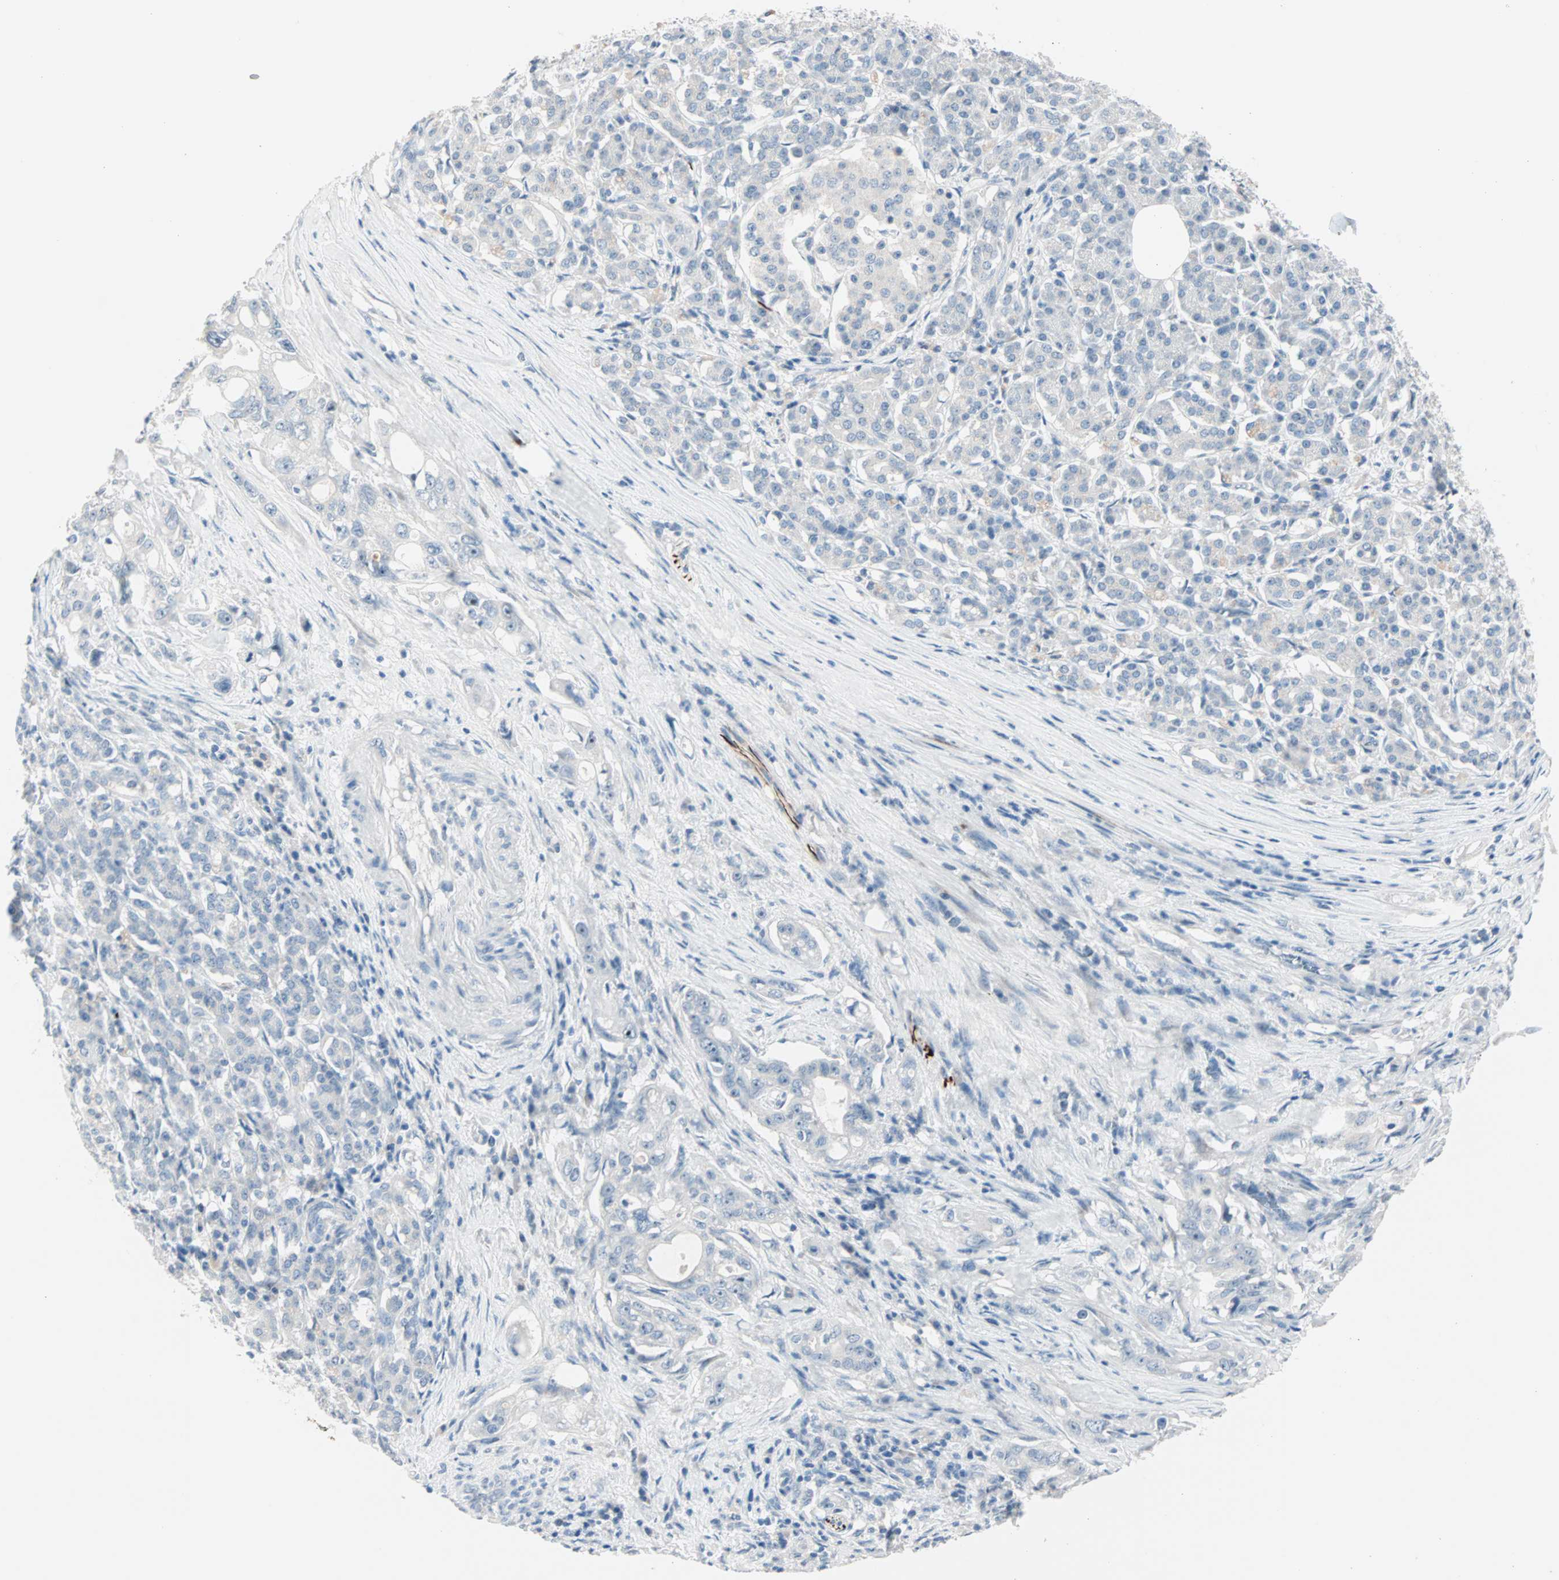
{"staining": {"intensity": "negative", "quantity": "none", "location": "none"}, "tissue": "pancreatic cancer", "cell_type": "Tumor cells", "image_type": "cancer", "snomed": [{"axis": "morphology", "description": "Normal tissue, NOS"}, {"axis": "topography", "description": "Pancreas"}], "caption": "A high-resolution histopathology image shows IHC staining of pancreatic cancer, which displays no significant expression in tumor cells. (Immunohistochemistry (ihc), brightfield microscopy, high magnification).", "gene": "NEFH", "patient": {"sex": "male", "age": 42}}